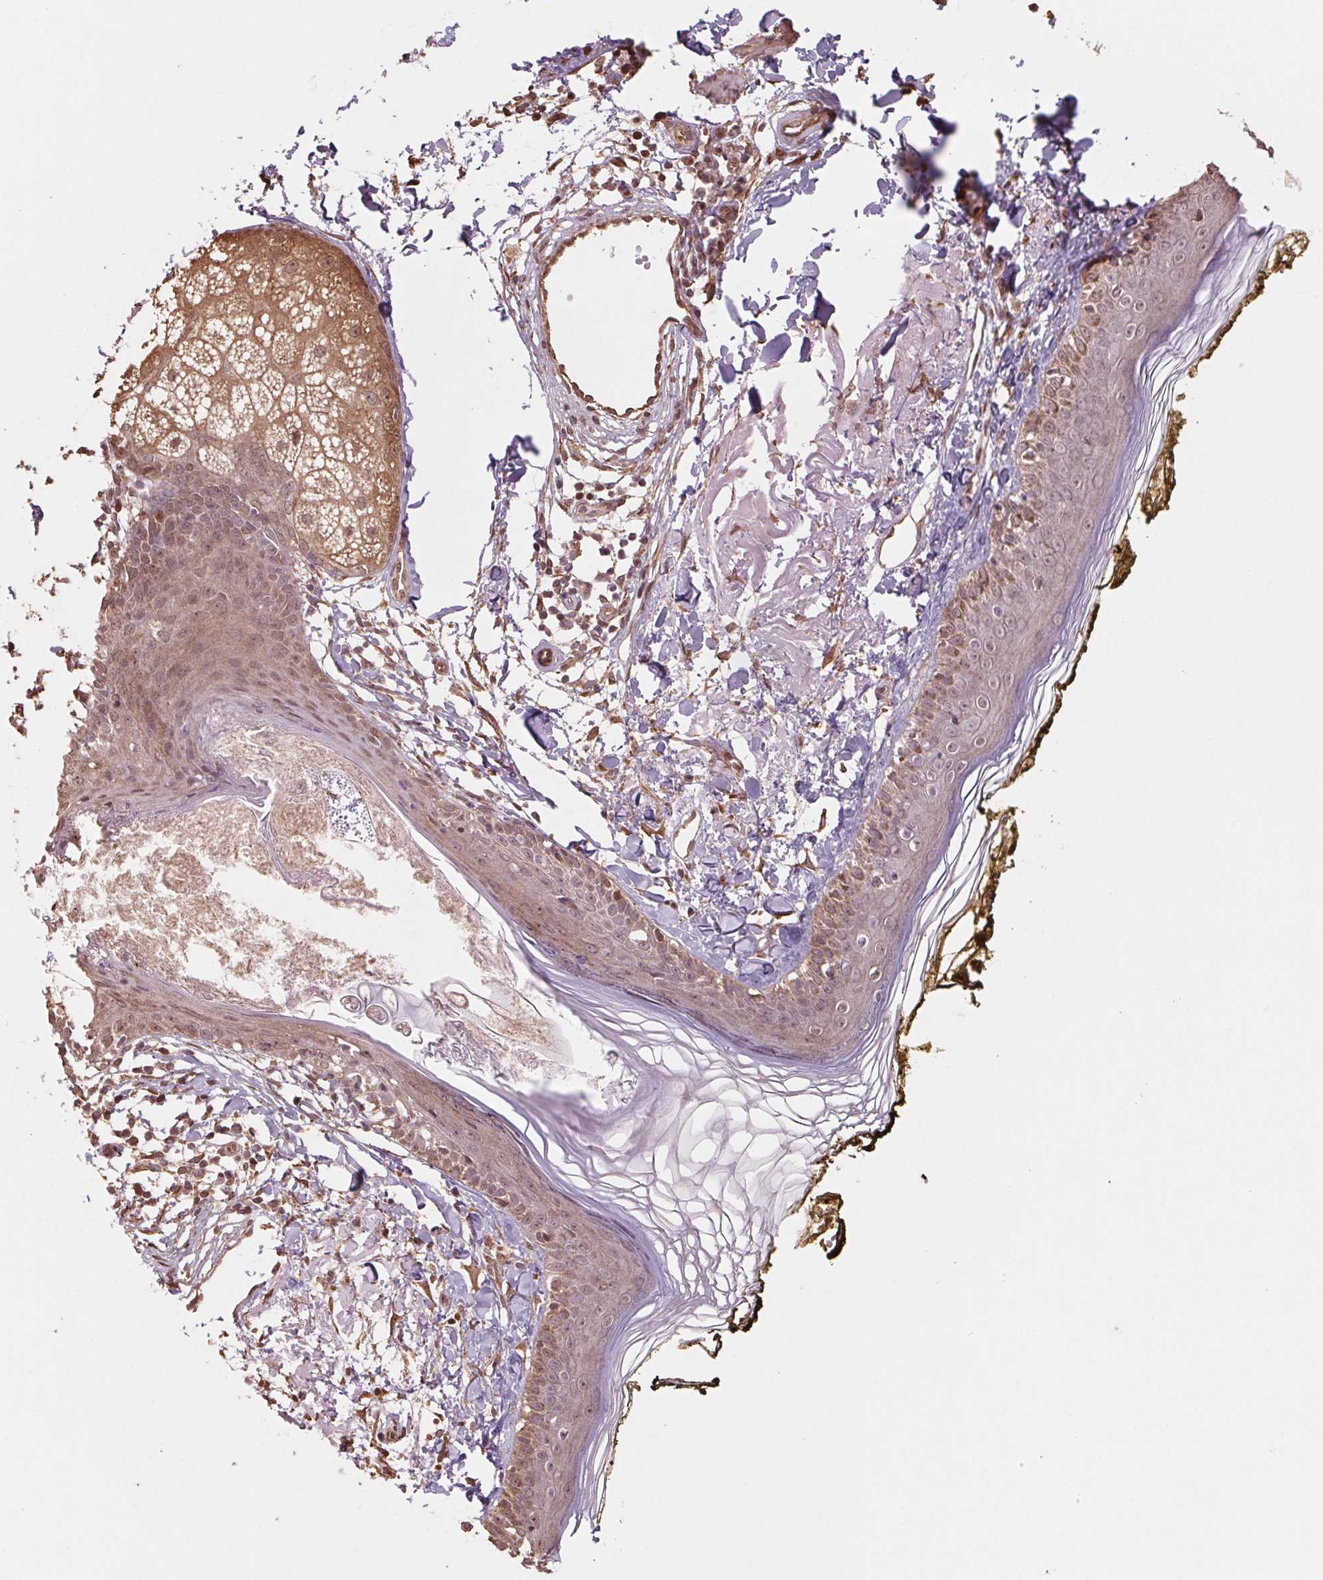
{"staining": {"intensity": "moderate", "quantity": ">75%", "location": "cytoplasmic/membranous"}, "tissue": "skin", "cell_type": "Fibroblasts", "image_type": "normal", "snomed": [{"axis": "morphology", "description": "Normal tissue, NOS"}, {"axis": "topography", "description": "Skin"}], "caption": "Immunohistochemistry (DAB) staining of unremarkable skin reveals moderate cytoplasmic/membranous protein staining in about >75% of fibroblasts. (brown staining indicates protein expression, while blue staining denotes nuclei).", "gene": "CUTA", "patient": {"sex": "male", "age": 76}}